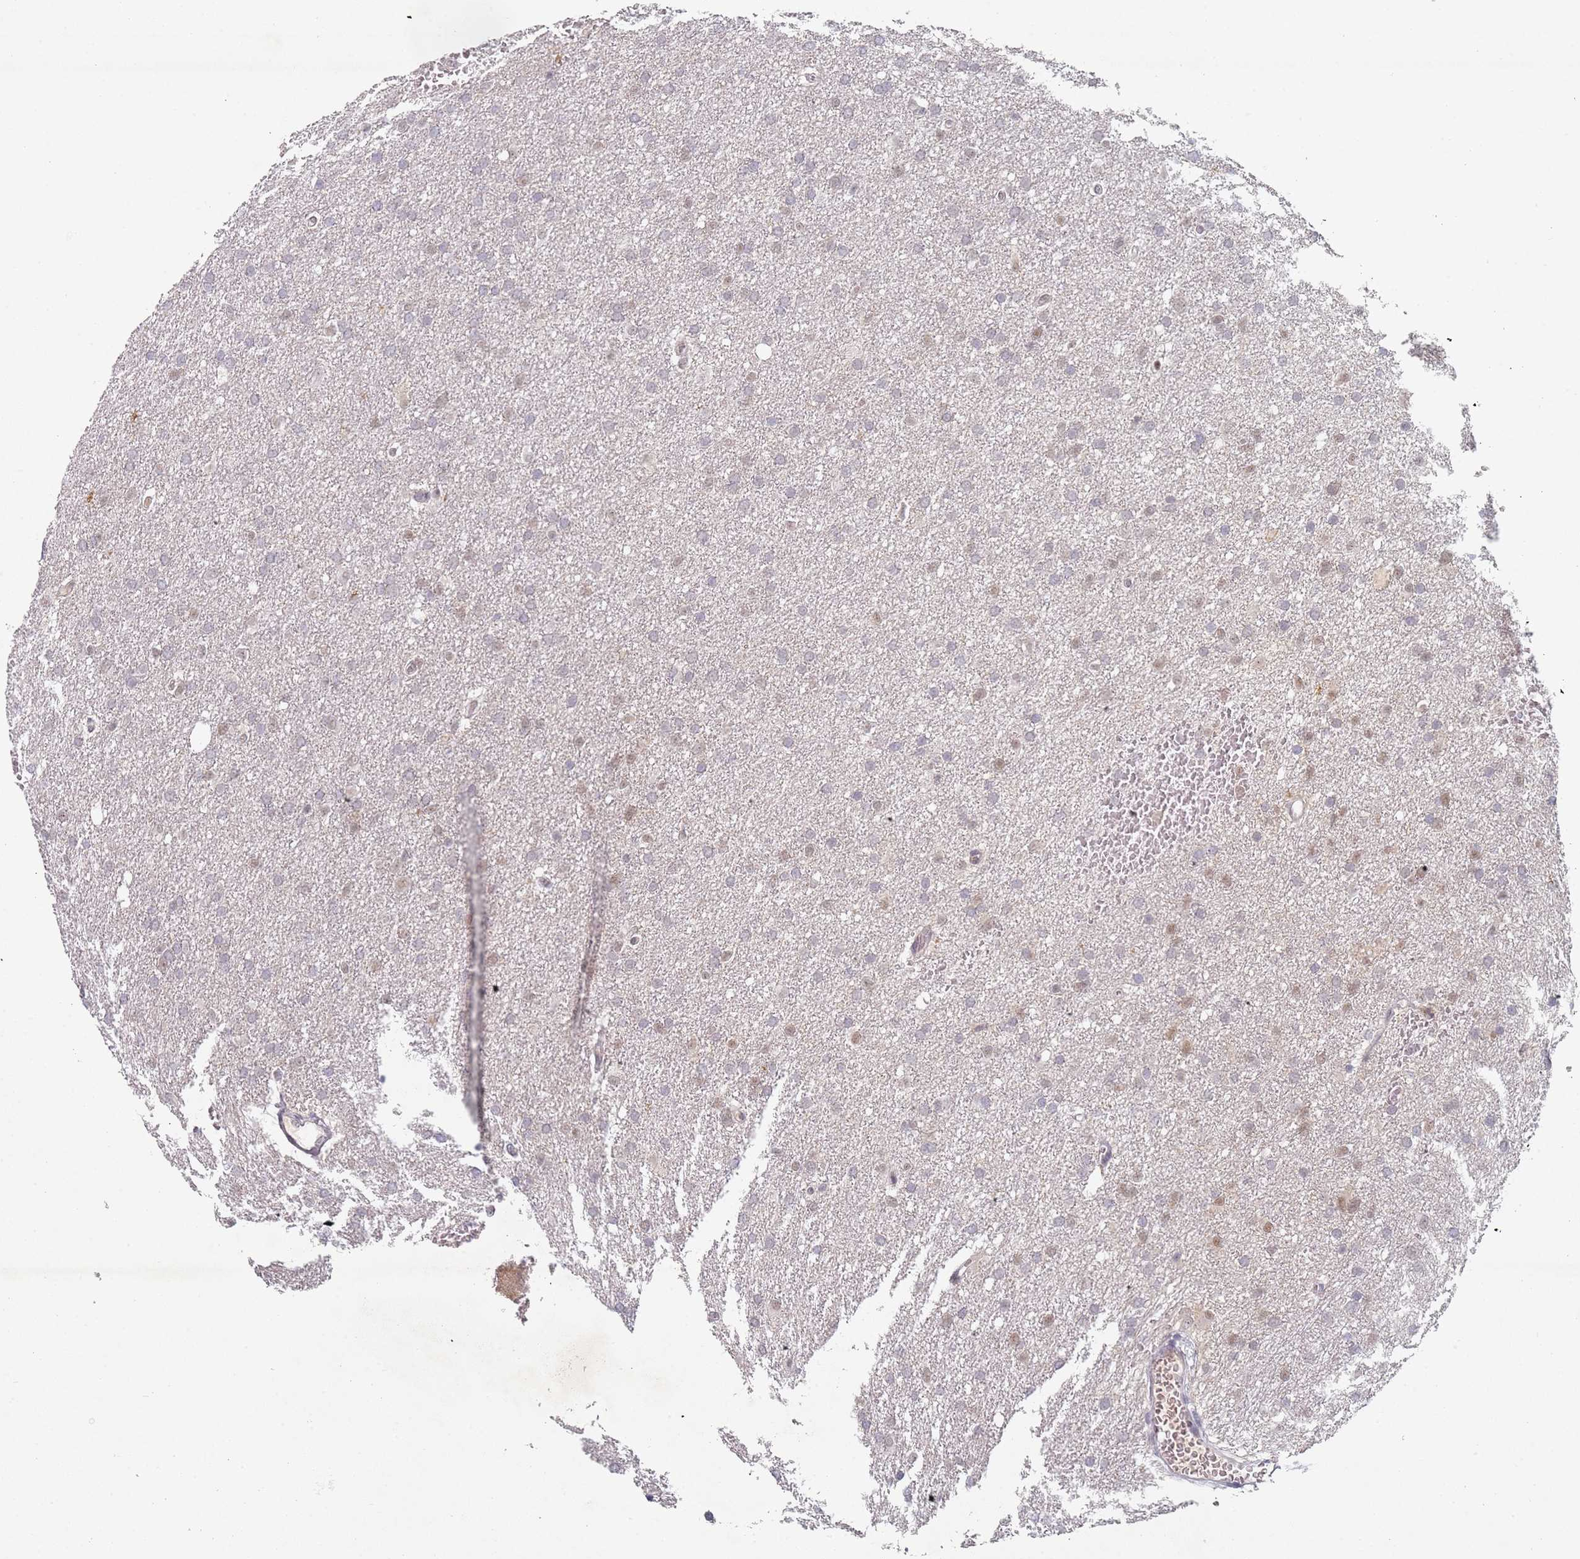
{"staining": {"intensity": "weak", "quantity": "<25%", "location": "nuclear"}, "tissue": "glioma", "cell_type": "Tumor cells", "image_type": "cancer", "snomed": [{"axis": "morphology", "description": "Glioma, malignant, High grade"}, {"axis": "topography", "description": "Cerebral cortex"}], "caption": "Tumor cells are negative for brown protein staining in high-grade glioma (malignant). (Stains: DAB (3,3'-diaminobenzidine) immunohistochemistry (IHC) with hematoxylin counter stain, Microscopy: brightfield microscopy at high magnification).", "gene": "ATF6B", "patient": {"sex": "female", "age": 36}}